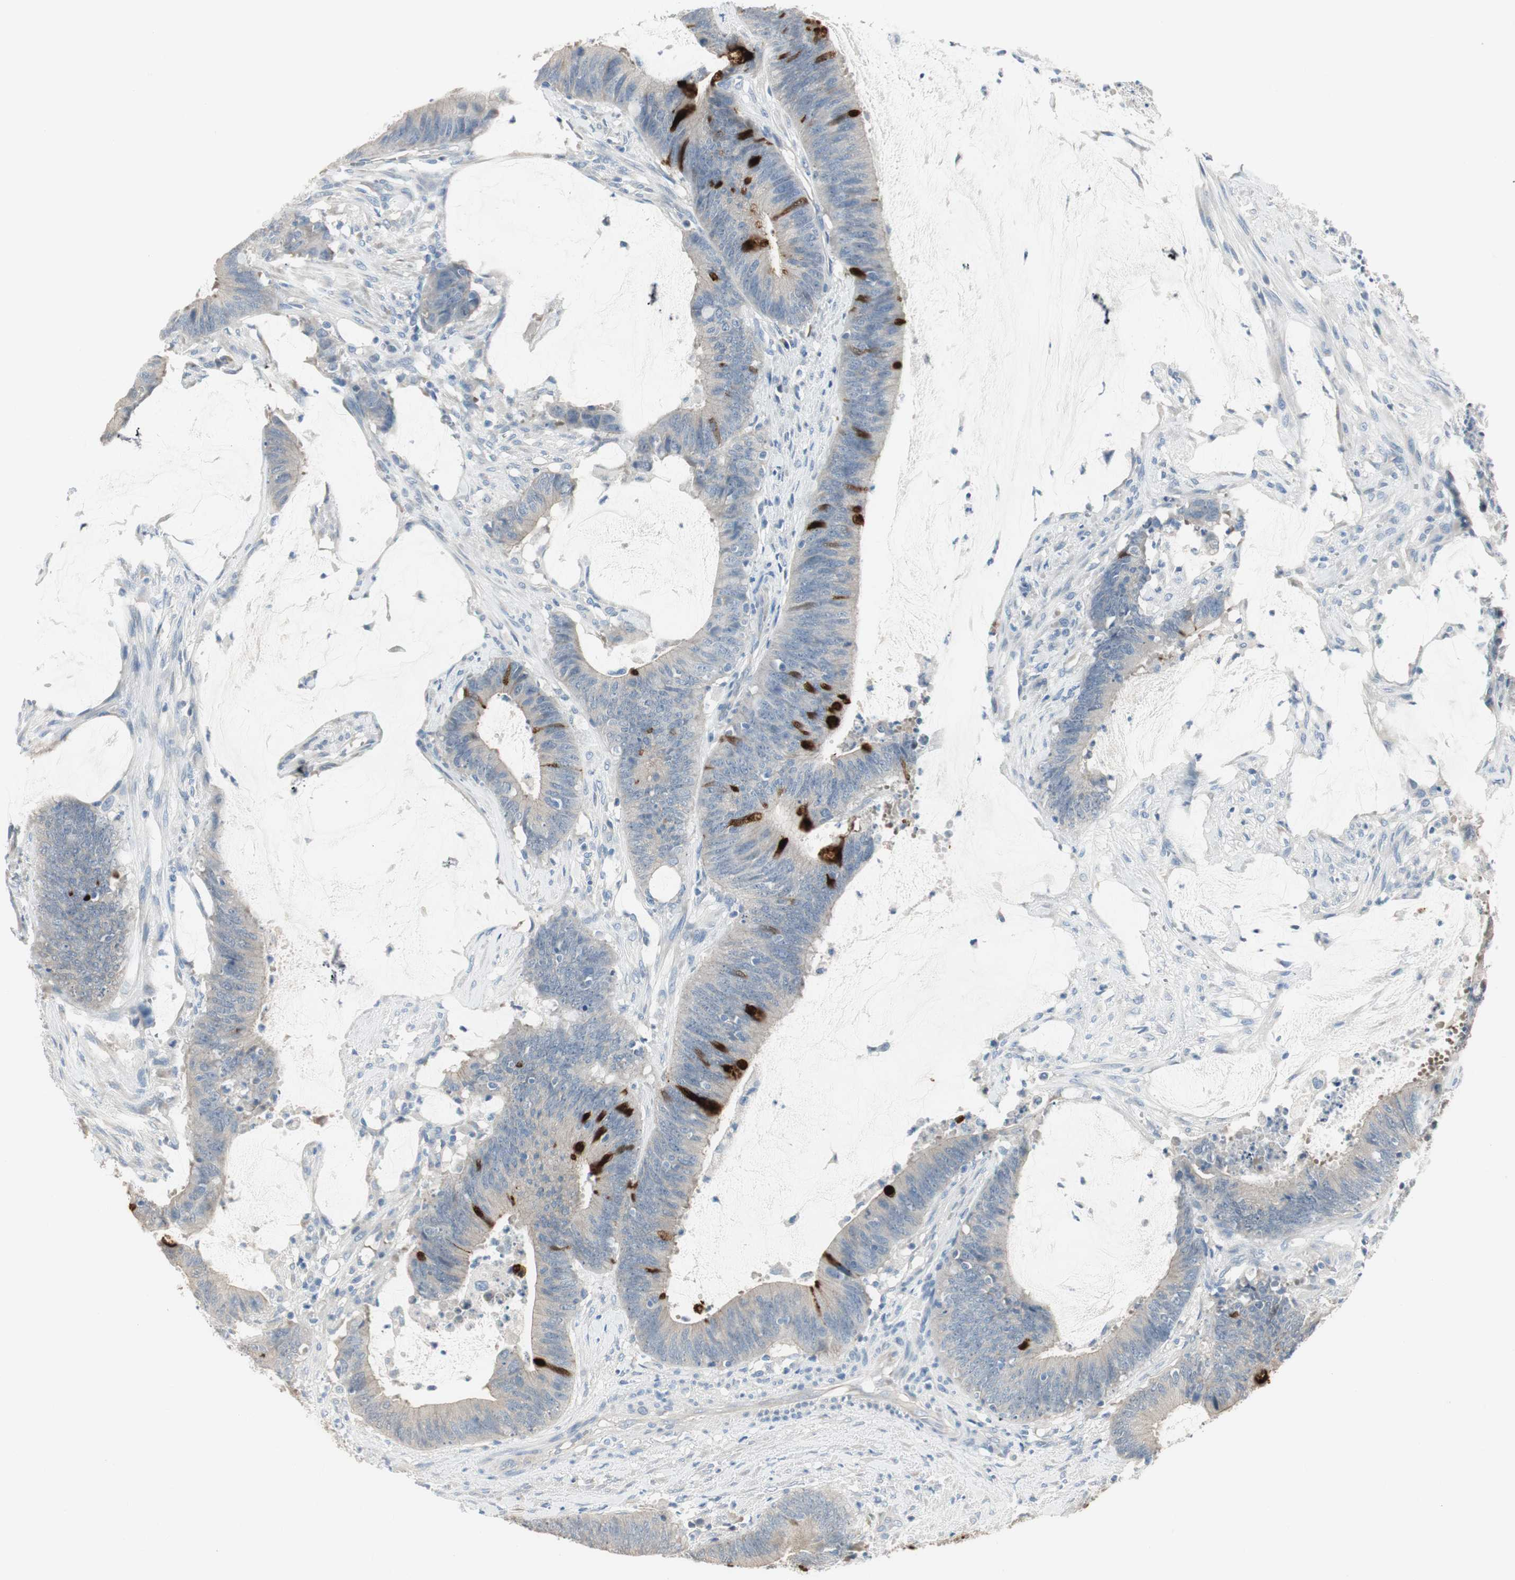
{"staining": {"intensity": "strong", "quantity": "<25%", "location": "cytoplasmic/membranous"}, "tissue": "colorectal cancer", "cell_type": "Tumor cells", "image_type": "cancer", "snomed": [{"axis": "morphology", "description": "Adenocarcinoma, NOS"}, {"axis": "topography", "description": "Rectum"}], "caption": "Immunohistochemistry (DAB (3,3'-diaminobenzidine)) staining of colorectal cancer (adenocarcinoma) displays strong cytoplasmic/membranous protein staining in about <25% of tumor cells.", "gene": "SPINK4", "patient": {"sex": "female", "age": 66}}